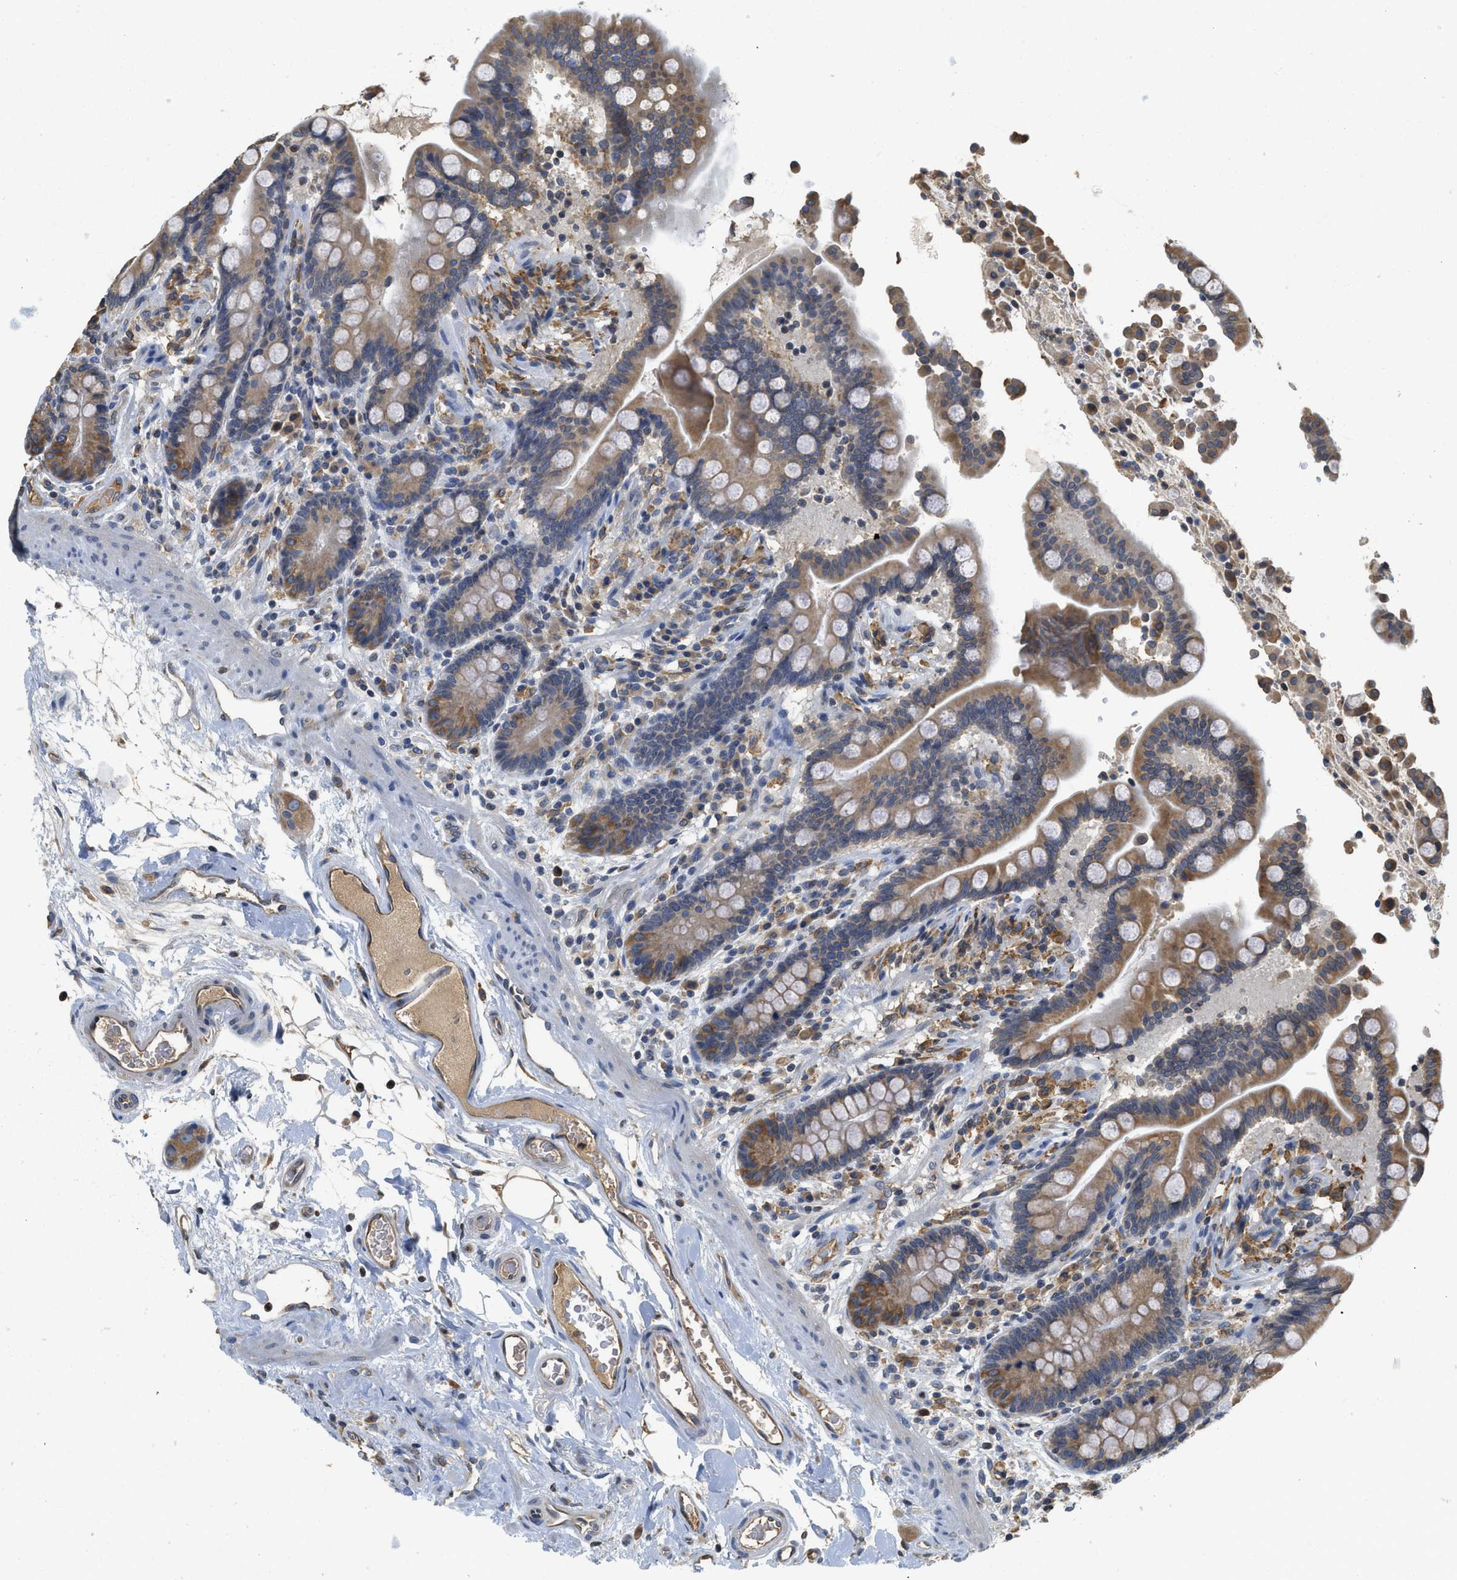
{"staining": {"intensity": "moderate", "quantity": ">75%", "location": "cytoplasmic/membranous"}, "tissue": "colon", "cell_type": "Endothelial cells", "image_type": "normal", "snomed": [{"axis": "morphology", "description": "Normal tissue, NOS"}, {"axis": "topography", "description": "Colon"}], "caption": "Endothelial cells display moderate cytoplasmic/membranous expression in approximately >75% of cells in unremarkable colon.", "gene": "BCAP31", "patient": {"sex": "male", "age": 73}}